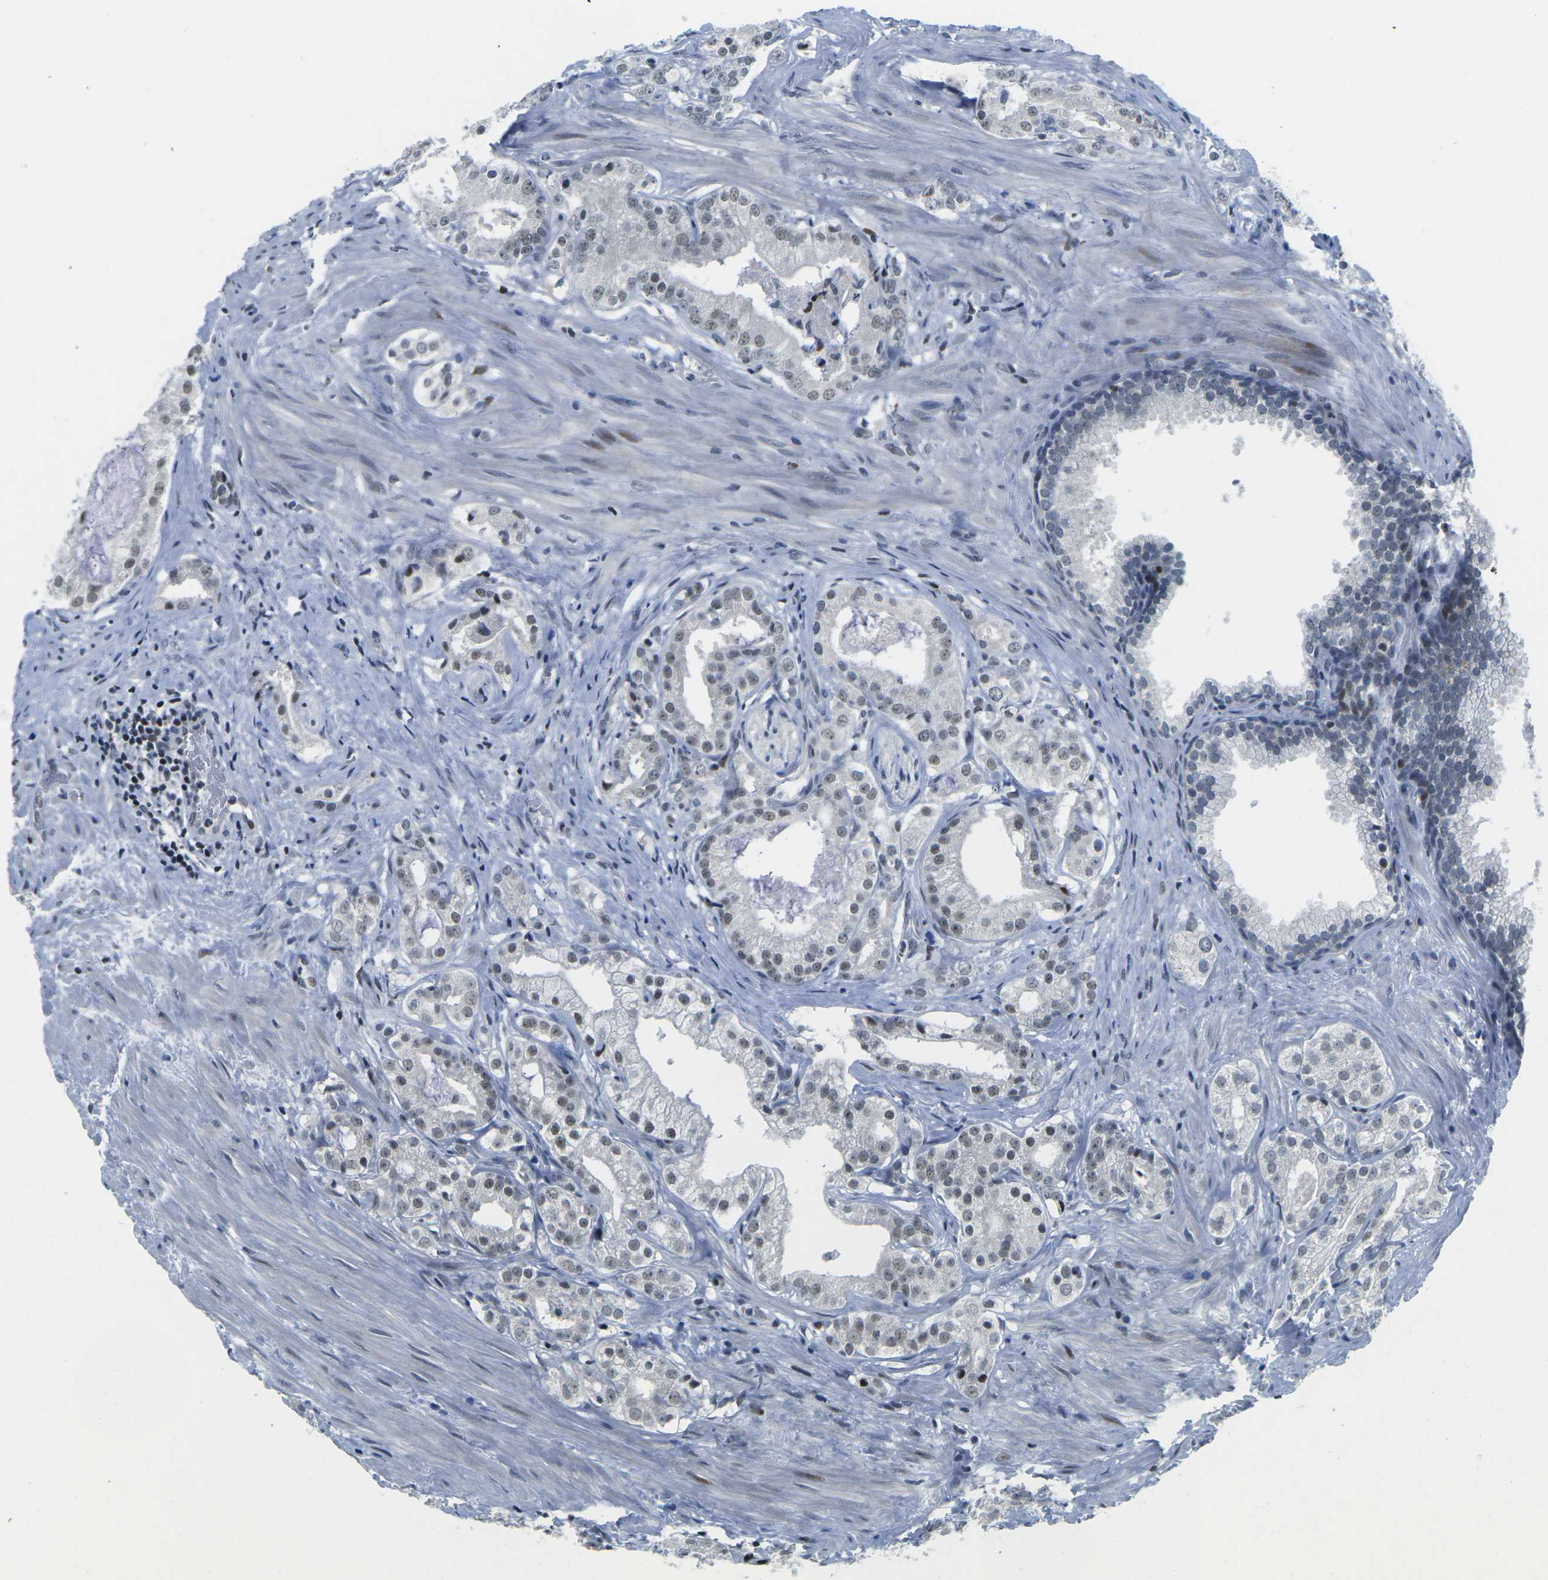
{"staining": {"intensity": "weak", "quantity": "25%-75%", "location": "nuclear"}, "tissue": "prostate cancer", "cell_type": "Tumor cells", "image_type": "cancer", "snomed": [{"axis": "morphology", "description": "Adenocarcinoma, Low grade"}, {"axis": "topography", "description": "Prostate"}], "caption": "A histopathology image of human prostate cancer stained for a protein displays weak nuclear brown staining in tumor cells.", "gene": "PRPF8", "patient": {"sex": "male", "age": 59}}